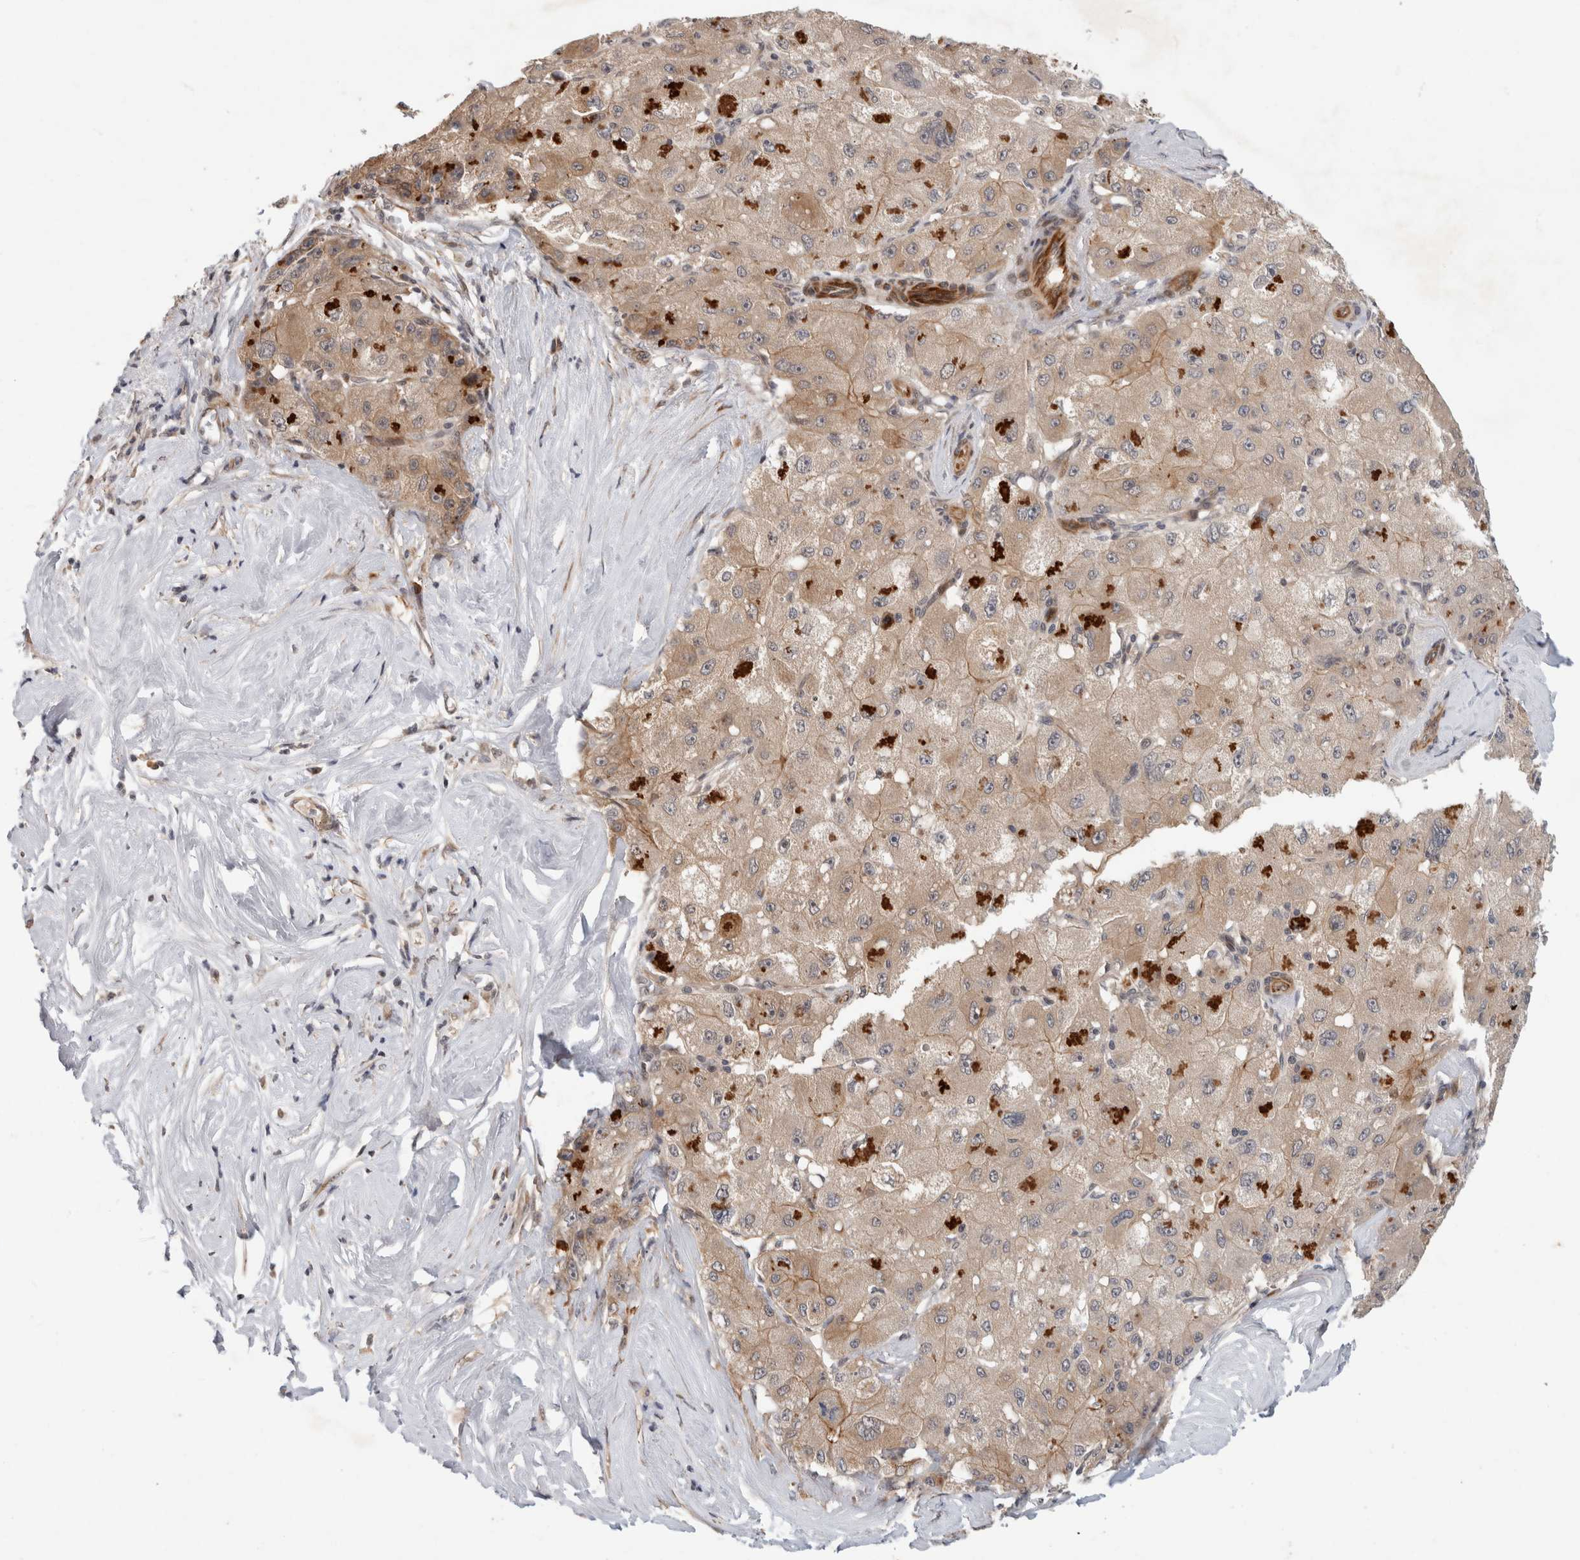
{"staining": {"intensity": "weak", "quantity": ">75%", "location": "cytoplasmic/membranous"}, "tissue": "liver cancer", "cell_type": "Tumor cells", "image_type": "cancer", "snomed": [{"axis": "morphology", "description": "Carcinoma, Hepatocellular, NOS"}, {"axis": "topography", "description": "Liver"}], "caption": "About >75% of tumor cells in liver cancer reveal weak cytoplasmic/membranous protein expression as visualized by brown immunohistochemical staining.", "gene": "CRISPLD1", "patient": {"sex": "male", "age": 80}}